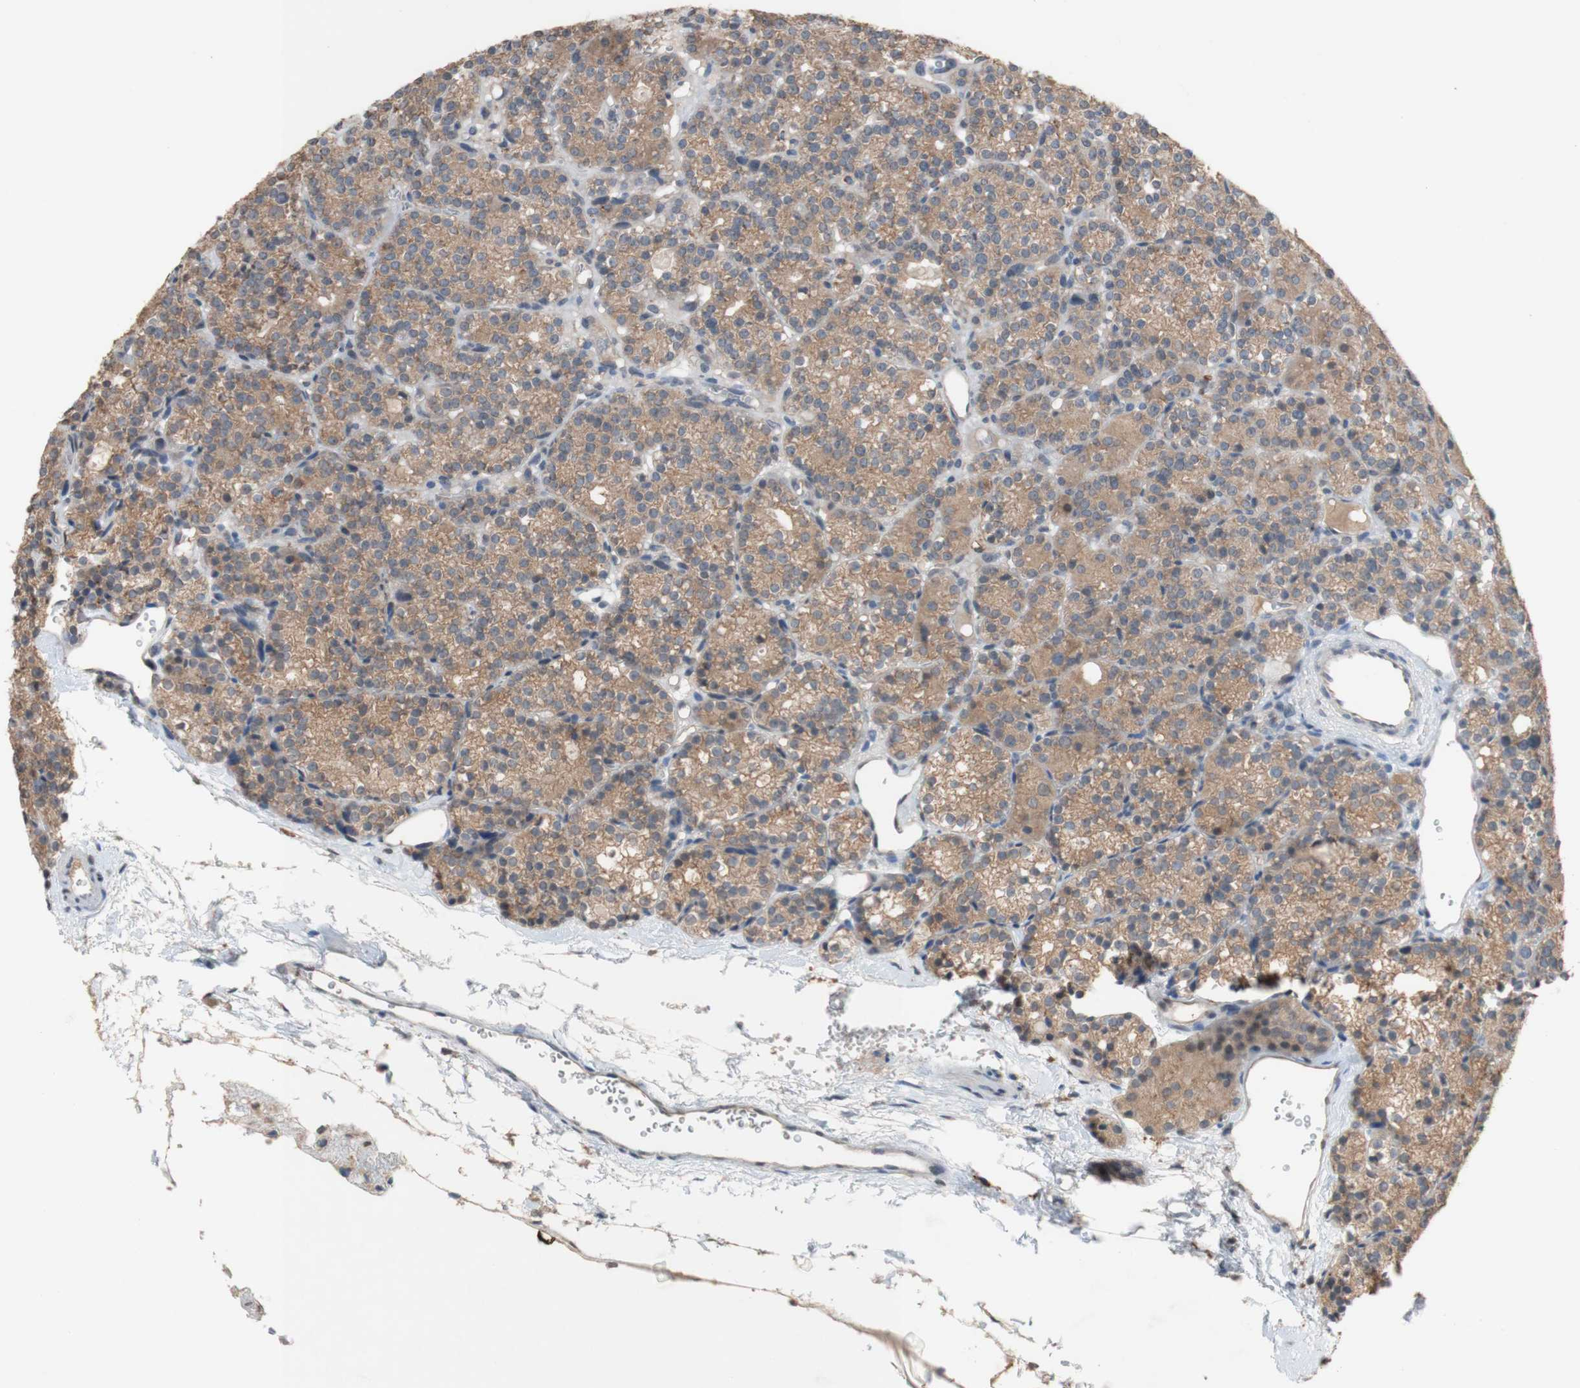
{"staining": {"intensity": "weak", "quantity": ">75%", "location": "cytoplasmic/membranous"}, "tissue": "parathyroid gland", "cell_type": "Glandular cells", "image_type": "normal", "snomed": [{"axis": "morphology", "description": "Normal tissue, NOS"}, {"axis": "topography", "description": "Parathyroid gland"}], "caption": "Immunohistochemical staining of normal parathyroid gland demonstrates low levels of weak cytoplasmic/membranous expression in approximately >75% of glandular cells.", "gene": "PEX2", "patient": {"sex": "female", "age": 64}}